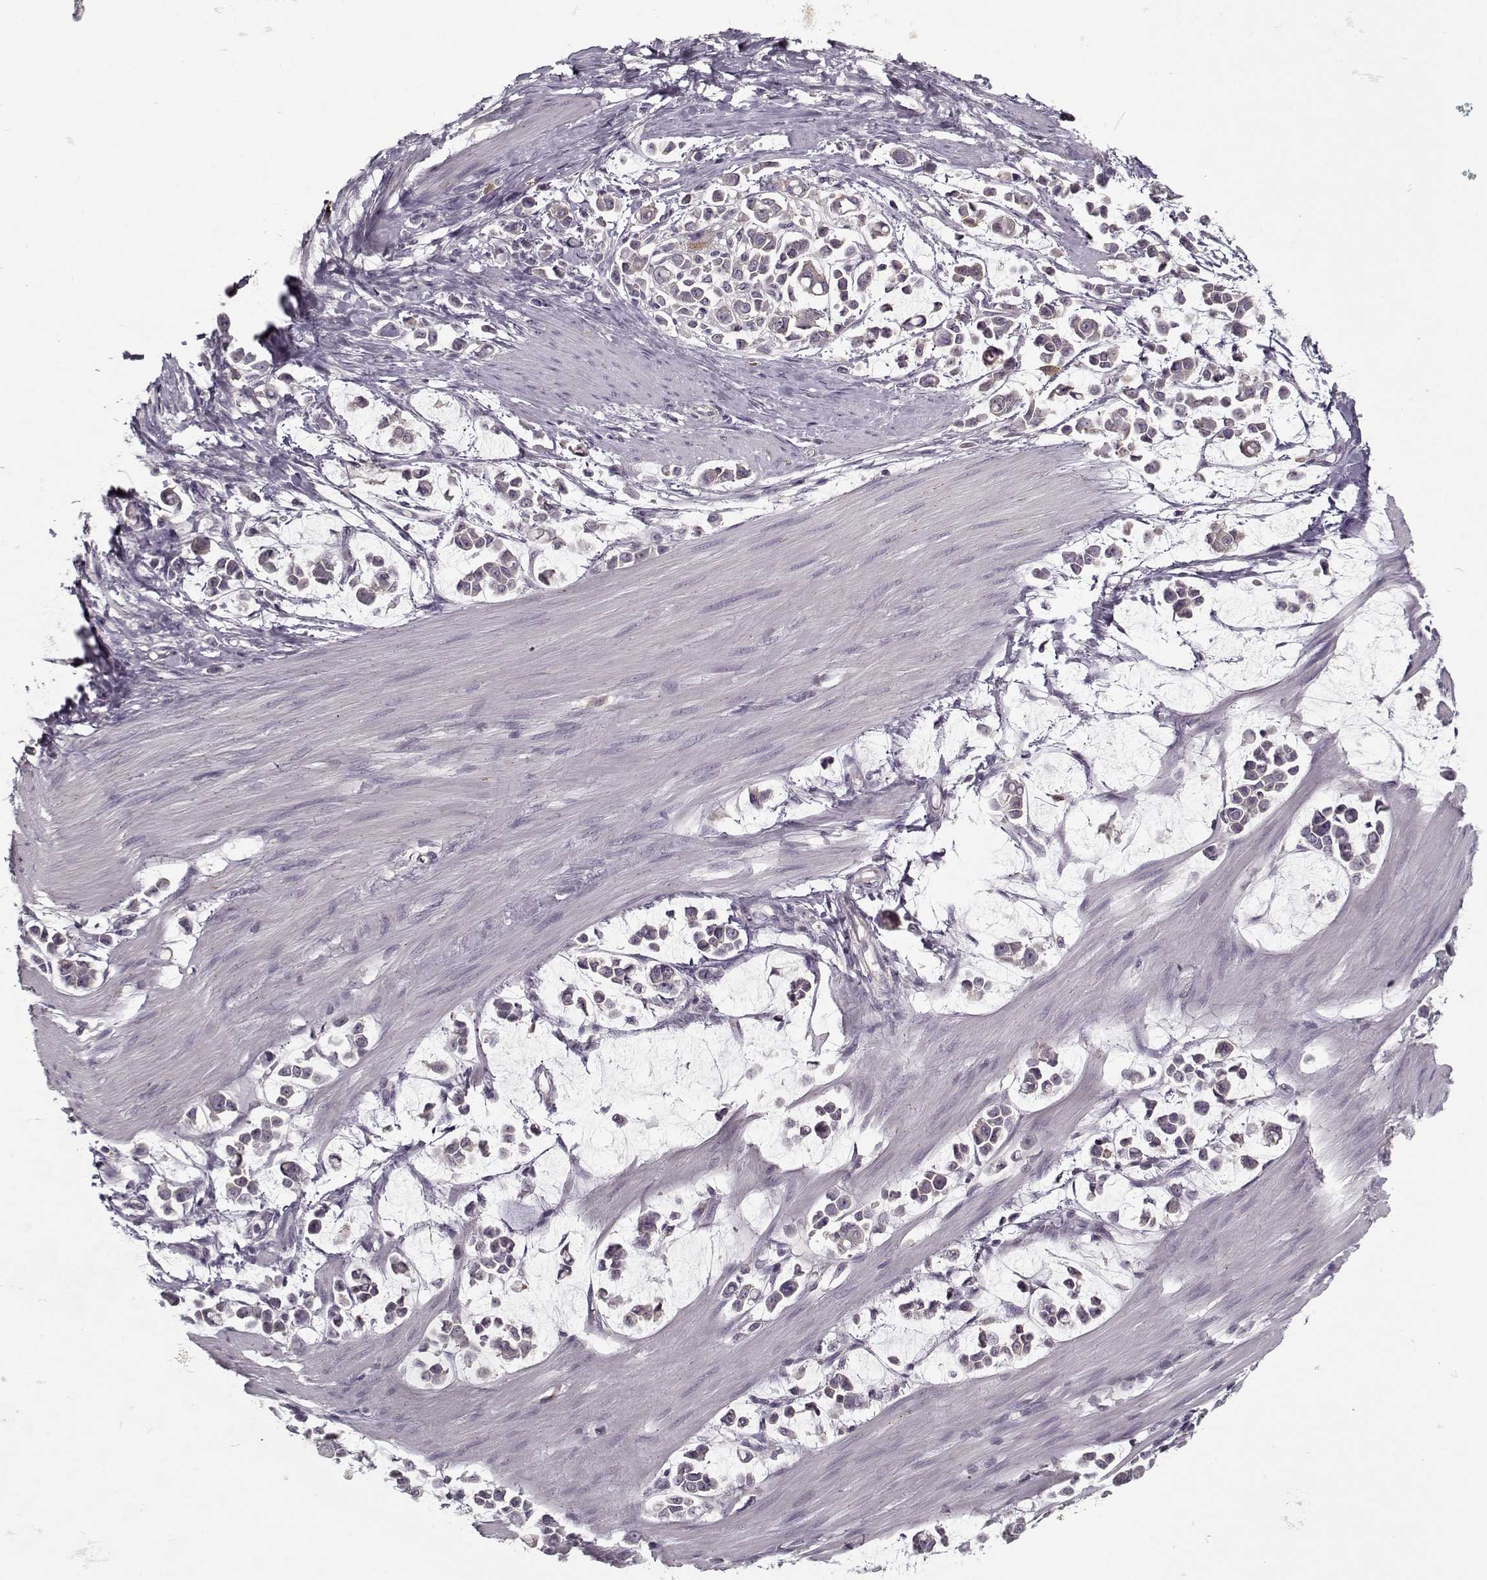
{"staining": {"intensity": "negative", "quantity": "none", "location": "none"}, "tissue": "stomach cancer", "cell_type": "Tumor cells", "image_type": "cancer", "snomed": [{"axis": "morphology", "description": "Adenocarcinoma, NOS"}, {"axis": "topography", "description": "Stomach"}], "caption": "IHC photomicrograph of neoplastic tissue: human adenocarcinoma (stomach) stained with DAB (3,3'-diaminobenzidine) shows no significant protein staining in tumor cells.", "gene": "UNC13D", "patient": {"sex": "male", "age": 82}}